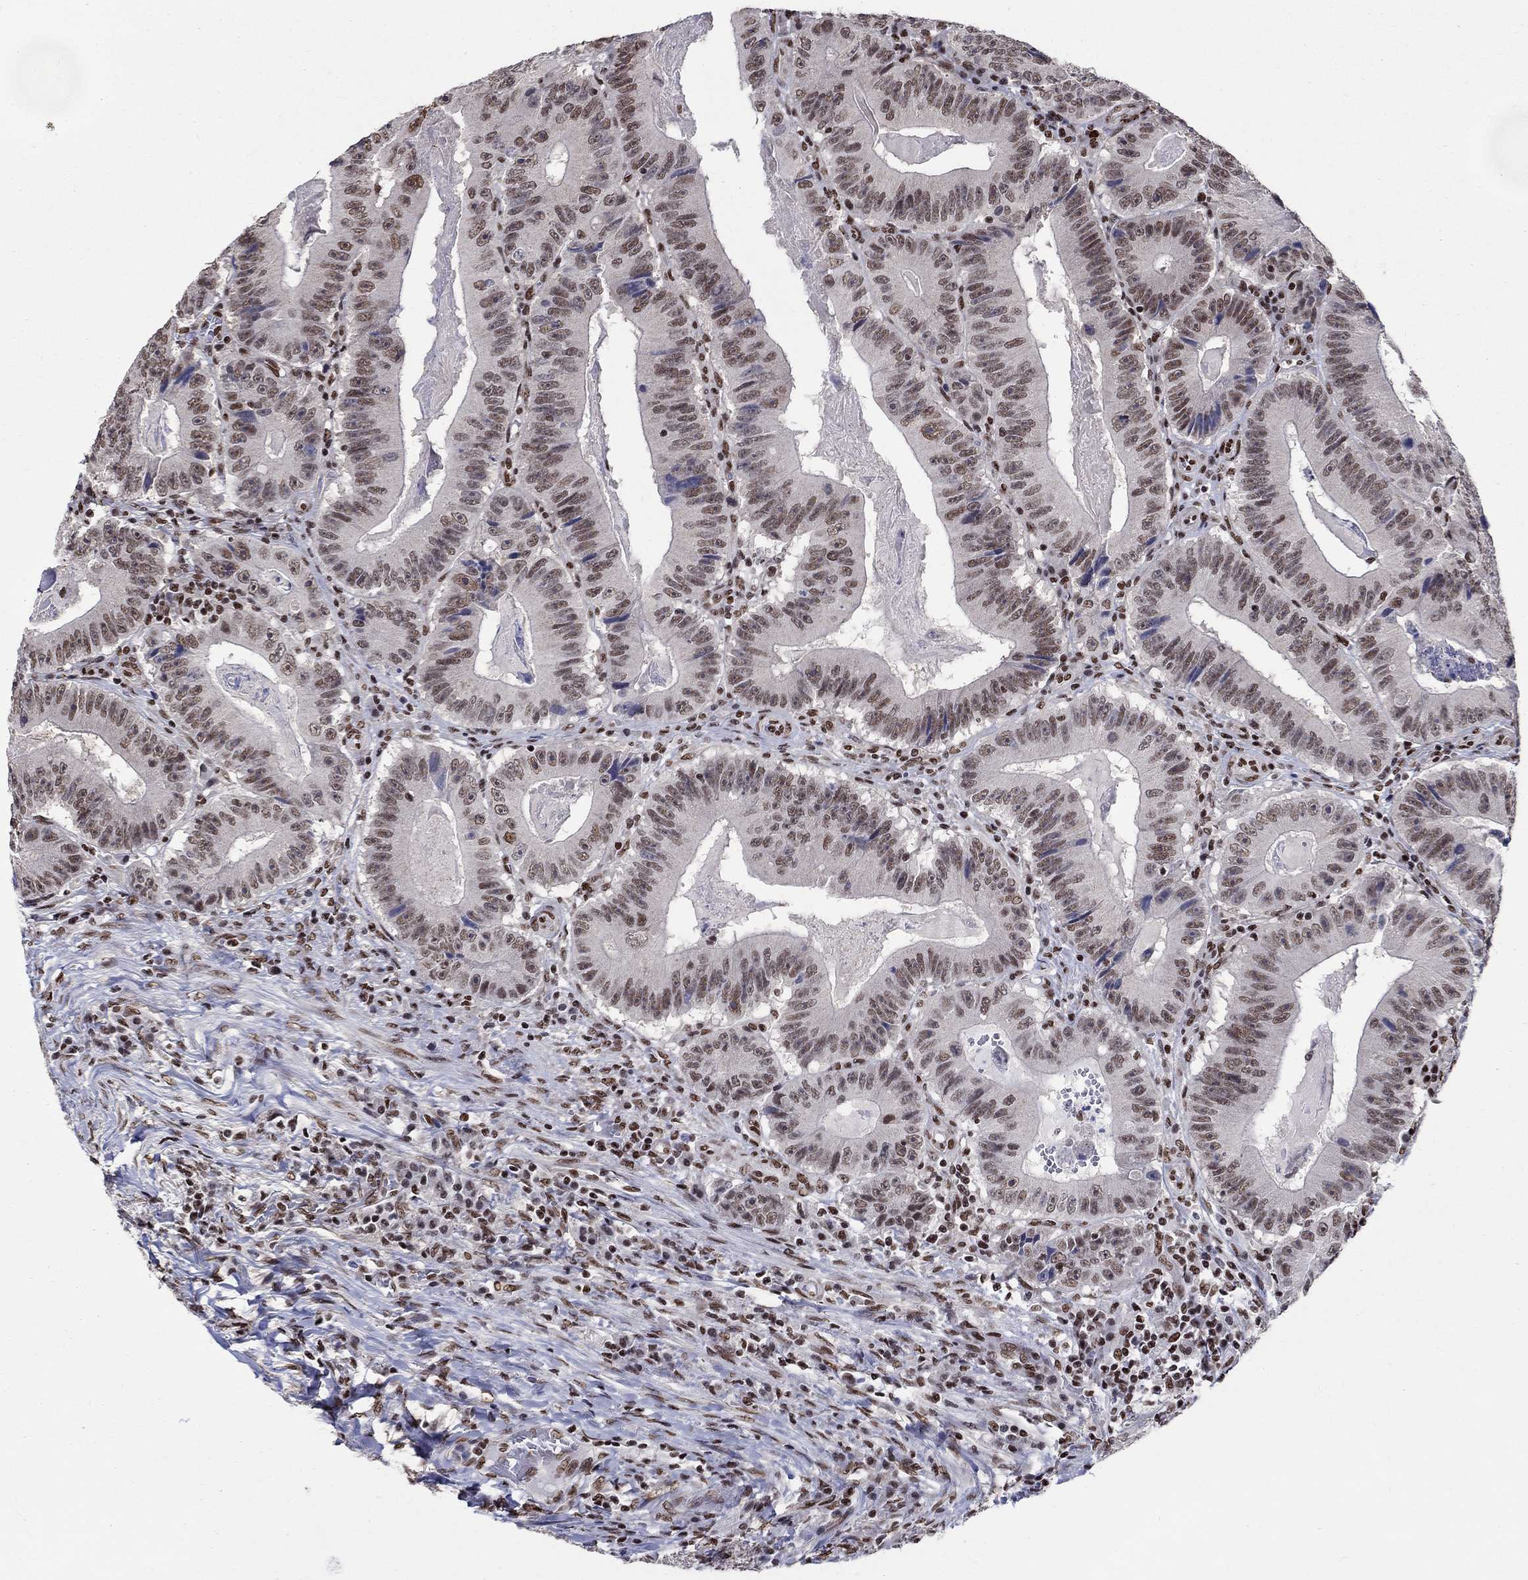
{"staining": {"intensity": "moderate", "quantity": "25%-75%", "location": "nuclear"}, "tissue": "colorectal cancer", "cell_type": "Tumor cells", "image_type": "cancer", "snomed": [{"axis": "morphology", "description": "Adenocarcinoma, NOS"}, {"axis": "topography", "description": "Colon"}], "caption": "Colorectal adenocarcinoma stained with immunohistochemistry (IHC) exhibits moderate nuclear expression in approximately 25%-75% of tumor cells.", "gene": "FBXO16", "patient": {"sex": "female", "age": 86}}